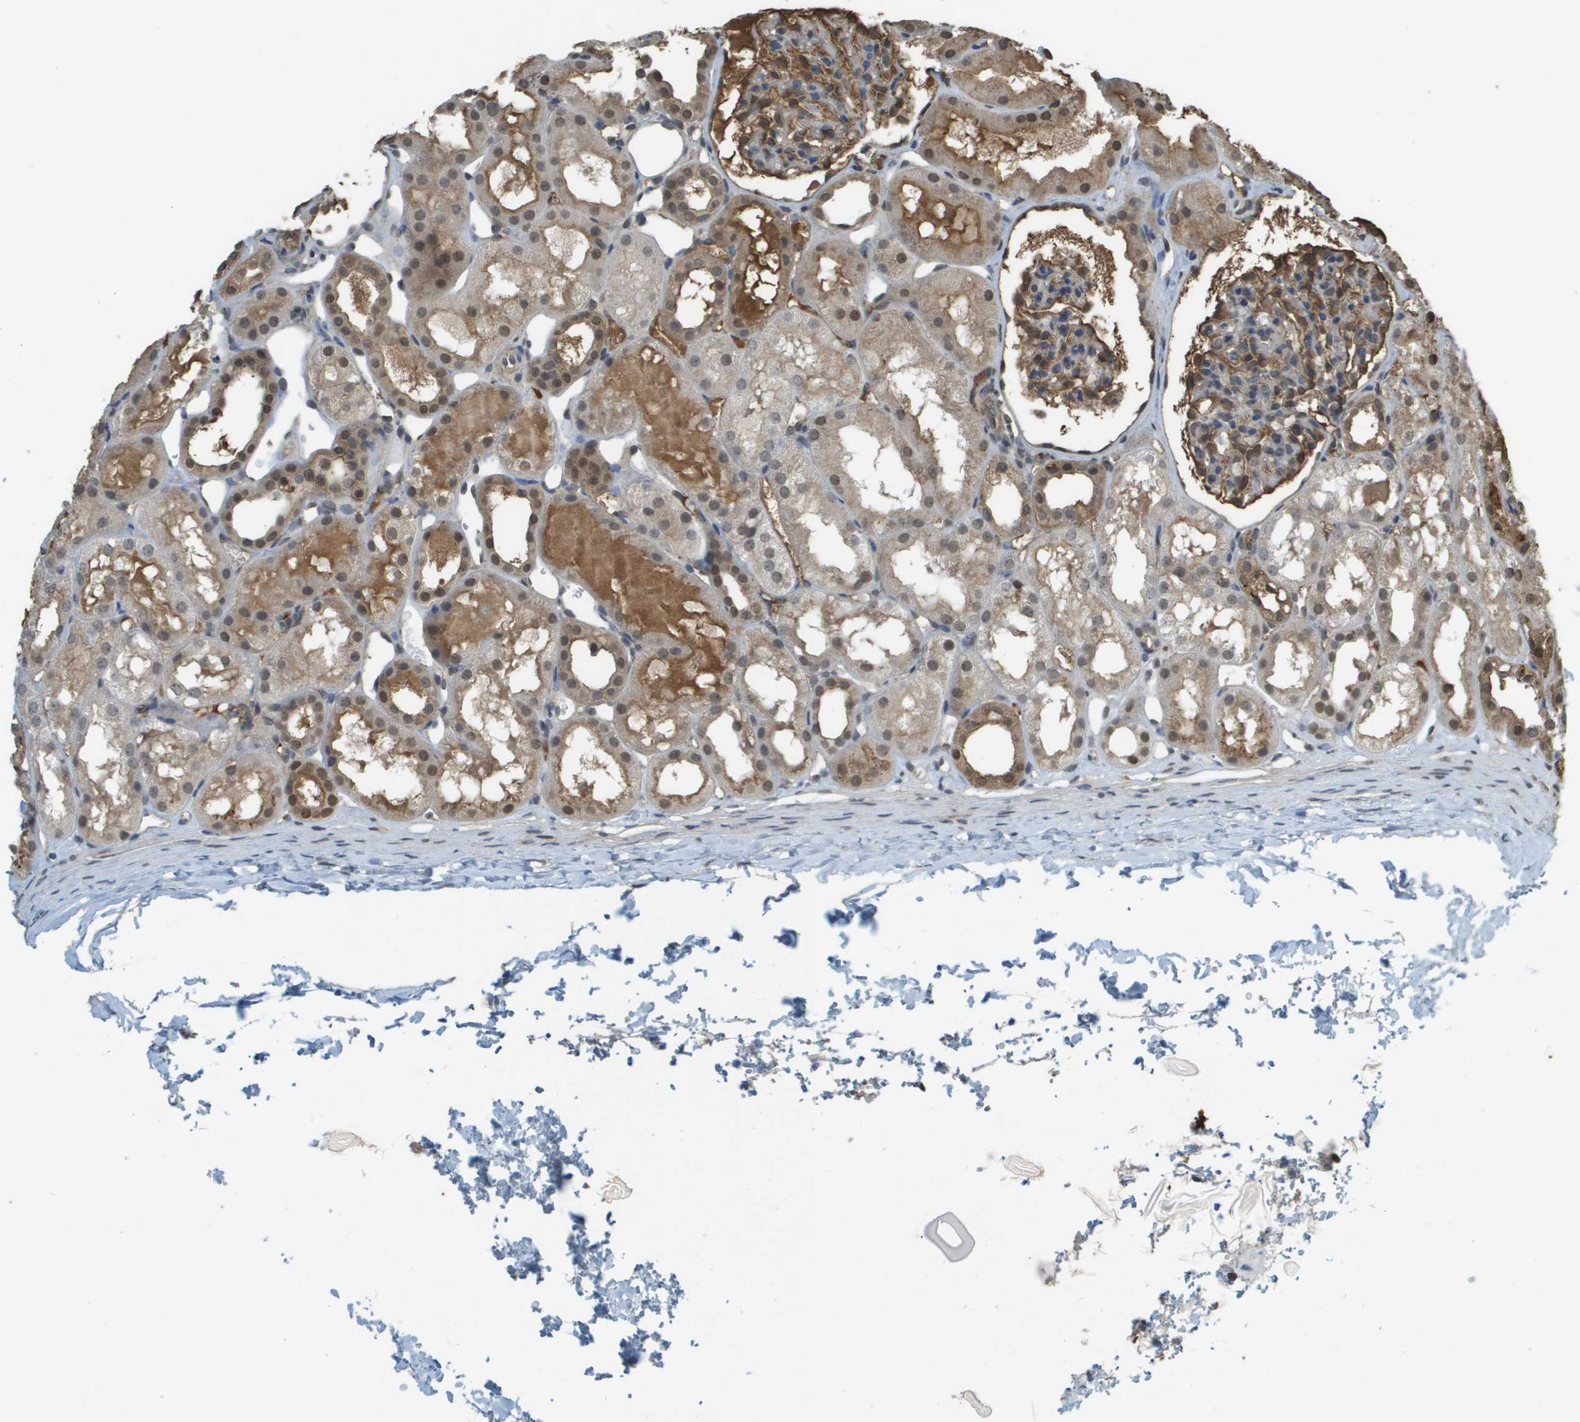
{"staining": {"intensity": "moderate", "quantity": "25%-75%", "location": "cytoplasmic/membranous"}, "tissue": "kidney", "cell_type": "Cells in glomeruli", "image_type": "normal", "snomed": [{"axis": "morphology", "description": "Normal tissue, NOS"}, {"axis": "topography", "description": "Kidney"}, {"axis": "topography", "description": "Urinary bladder"}], "caption": "DAB (3,3'-diaminobenzidine) immunohistochemical staining of benign human kidney reveals moderate cytoplasmic/membranous protein positivity in about 25%-75% of cells in glomeruli. The staining is performed using DAB brown chromogen to label protein expression. The nuclei are counter-stained blue using hematoxylin.", "gene": "NDRG2", "patient": {"sex": "male", "age": 16}}